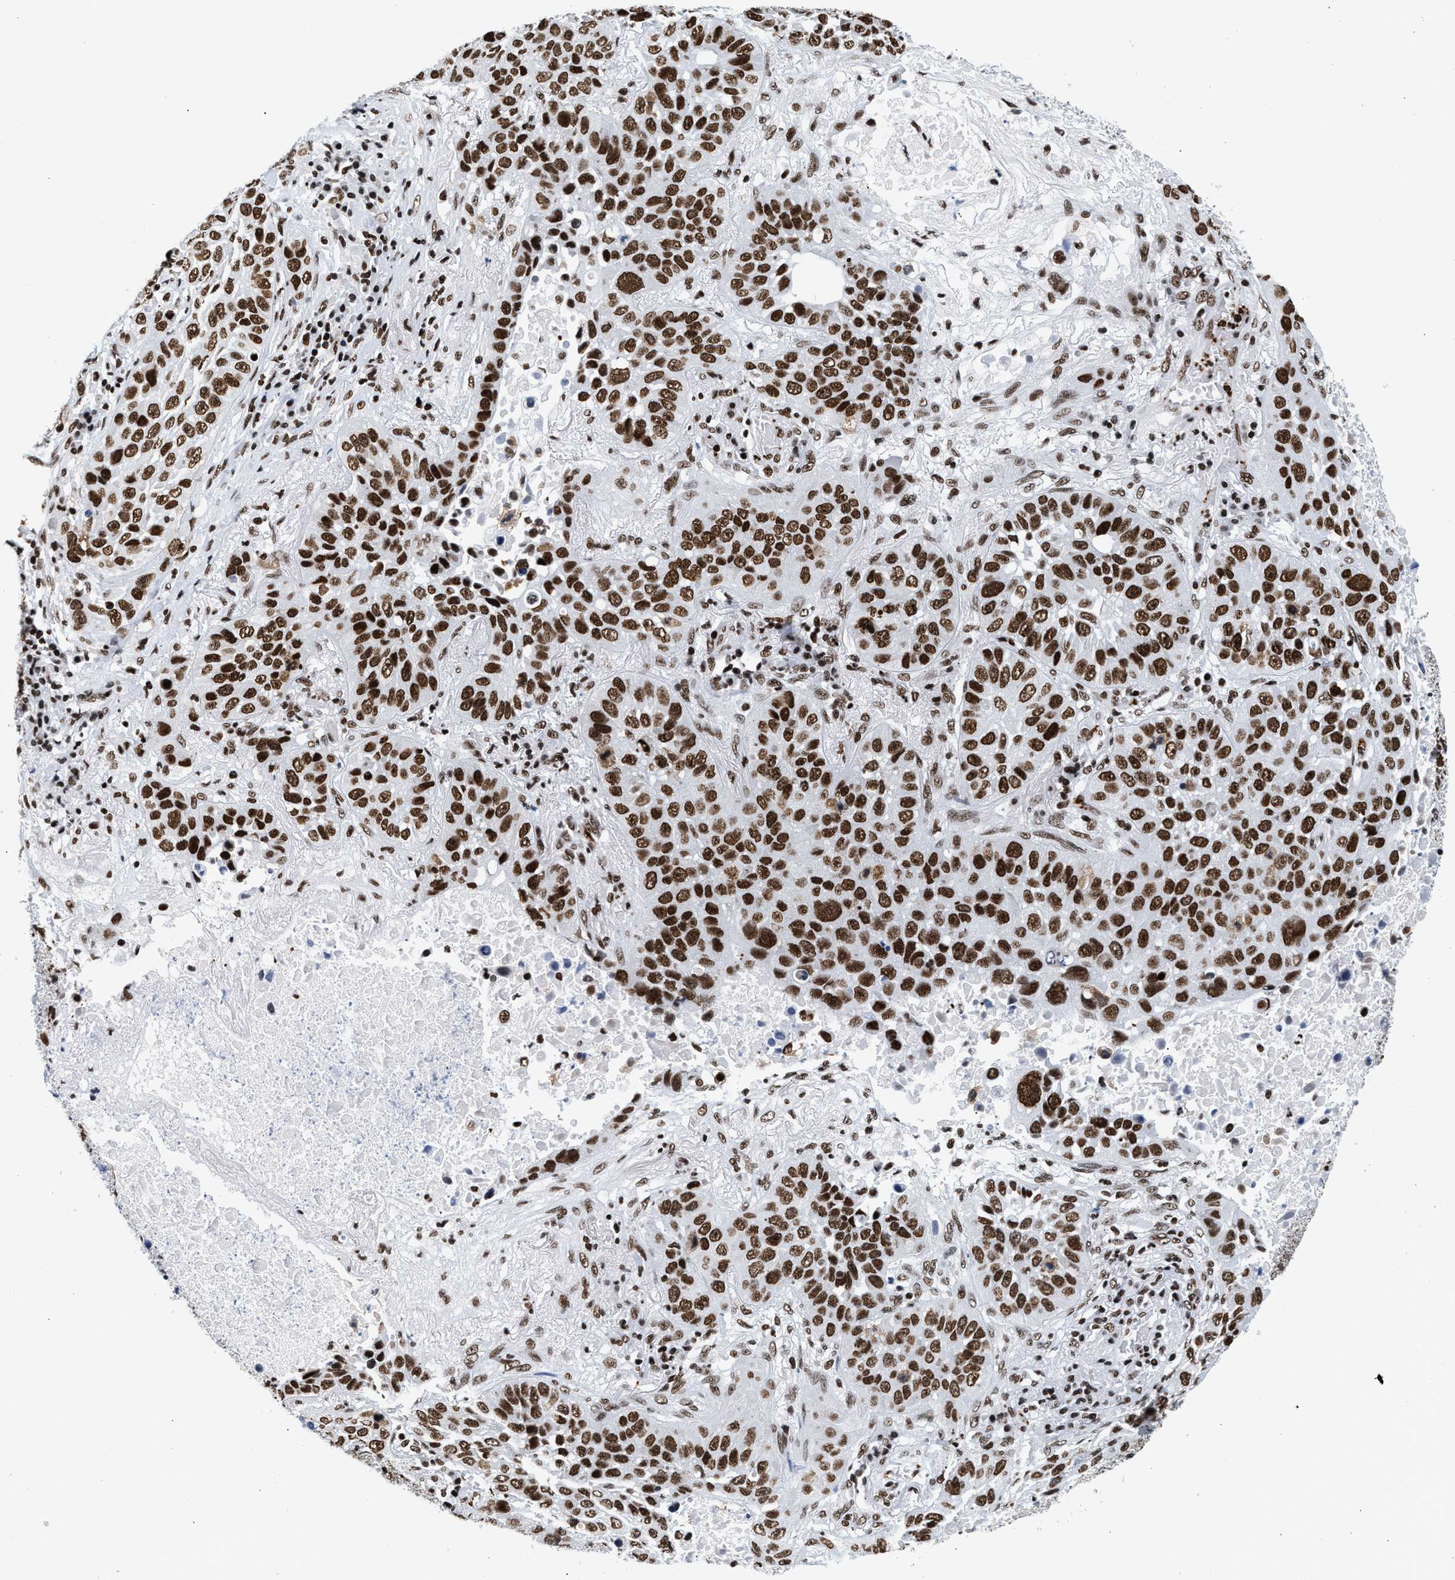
{"staining": {"intensity": "strong", "quantity": ">75%", "location": "nuclear"}, "tissue": "lung cancer", "cell_type": "Tumor cells", "image_type": "cancer", "snomed": [{"axis": "morphology", "description": "Squamous cell carcinoma, NOS"}, {"axis": "topography", "description": "Lung"}], "caption": "This is an image of IHC staining of lung squamous cell carcinoma, which shows strong expression in the nuclear of tumor cells.", "gene": "RAD21", "patient": {"sex": "male", "age": 57}}